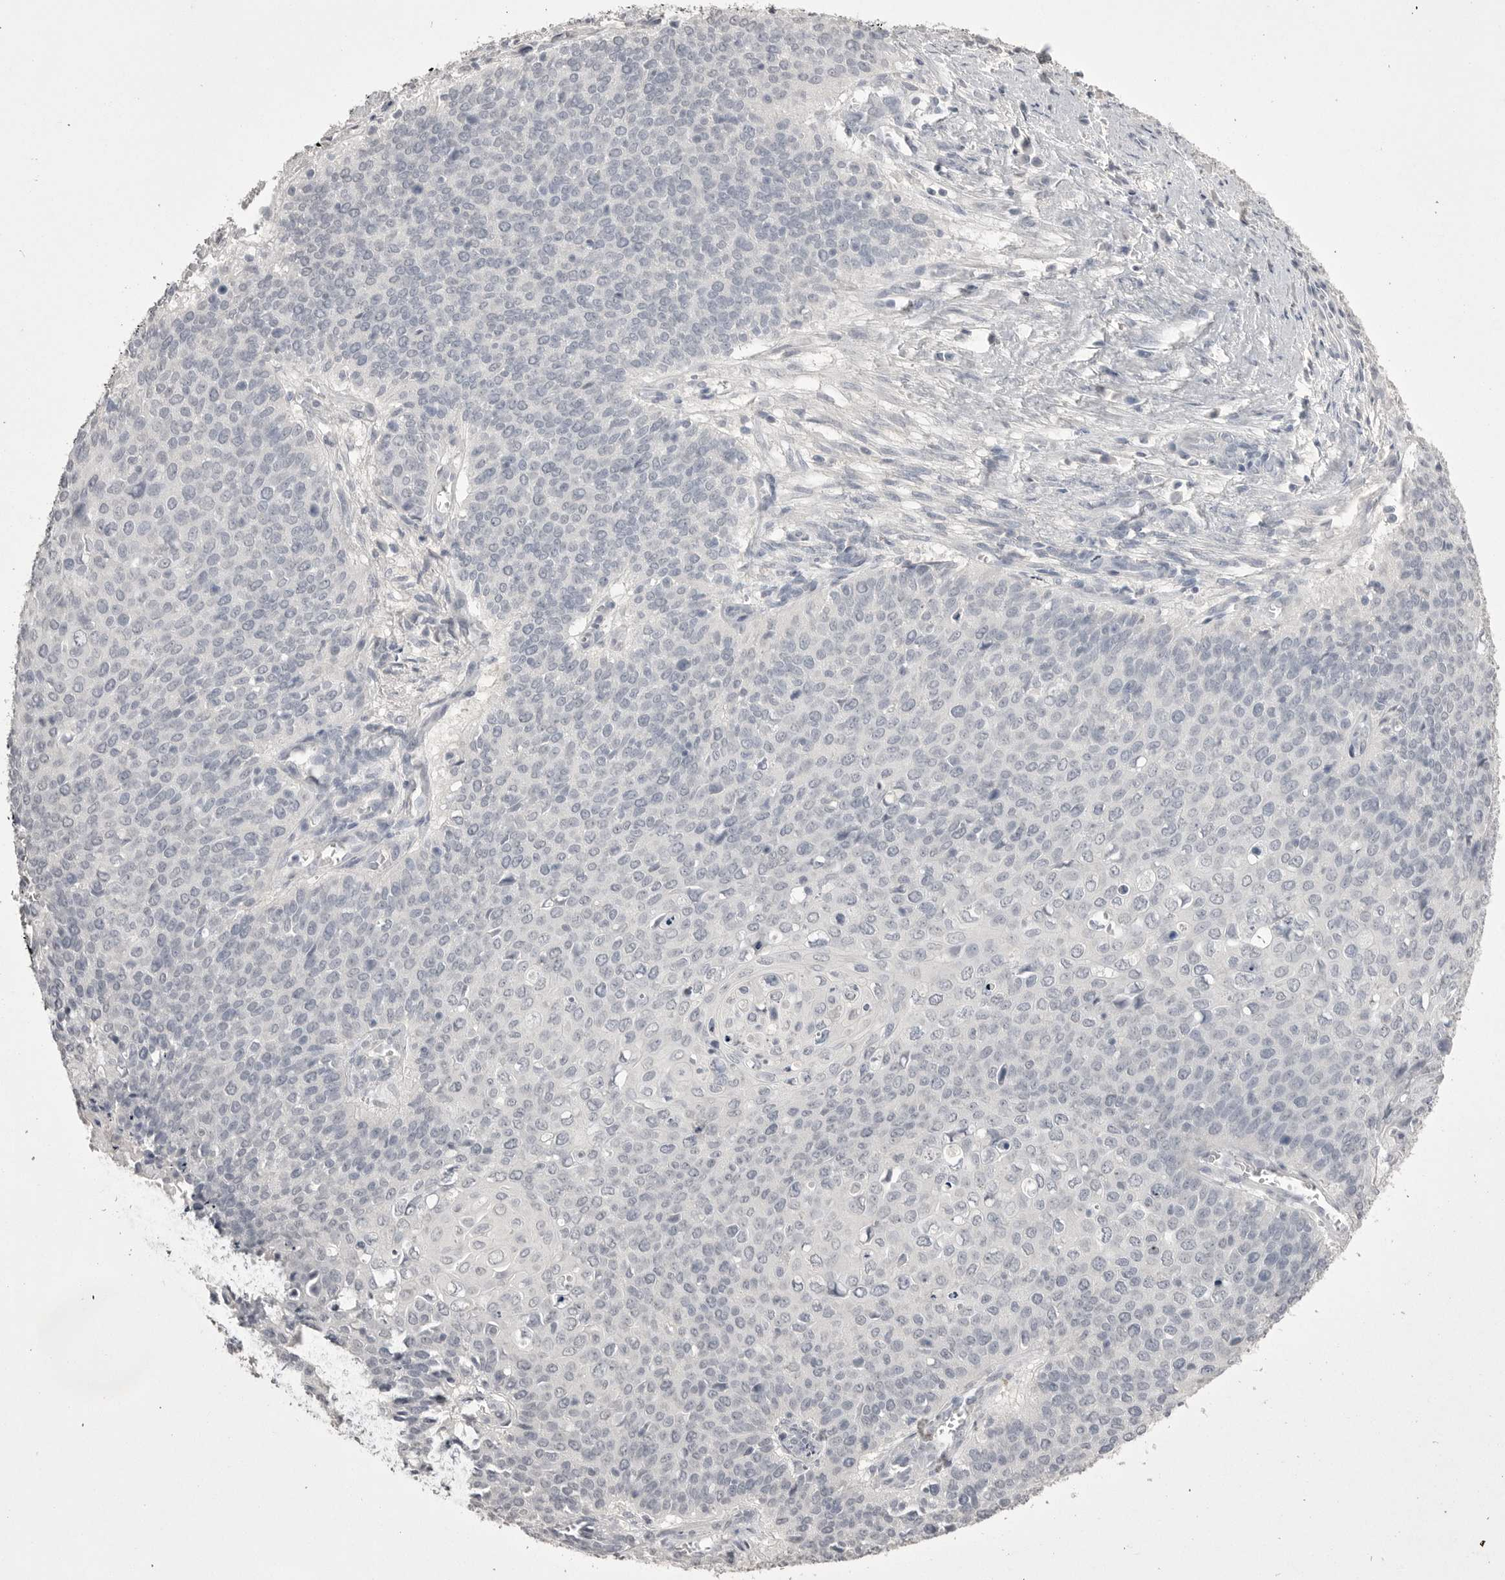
{"staining": {"intensity": "negative", "quantity": "none", "location": "none"}, "tissue": "cervical cancer", "cell_type": "Tumor cells", "image_type": "cancer", "snomed": [{"axis": "morphology", "description": "Squamous cell carcinoma, NOS"}, {"axis": "topography", "description": "Cervix"}], "caption": "The IHC micrograph has no significant staining in tumor cells of cervical cancer tissue.", "gene": "CPB1", "patient": {"sex": "female", "age": 39}}